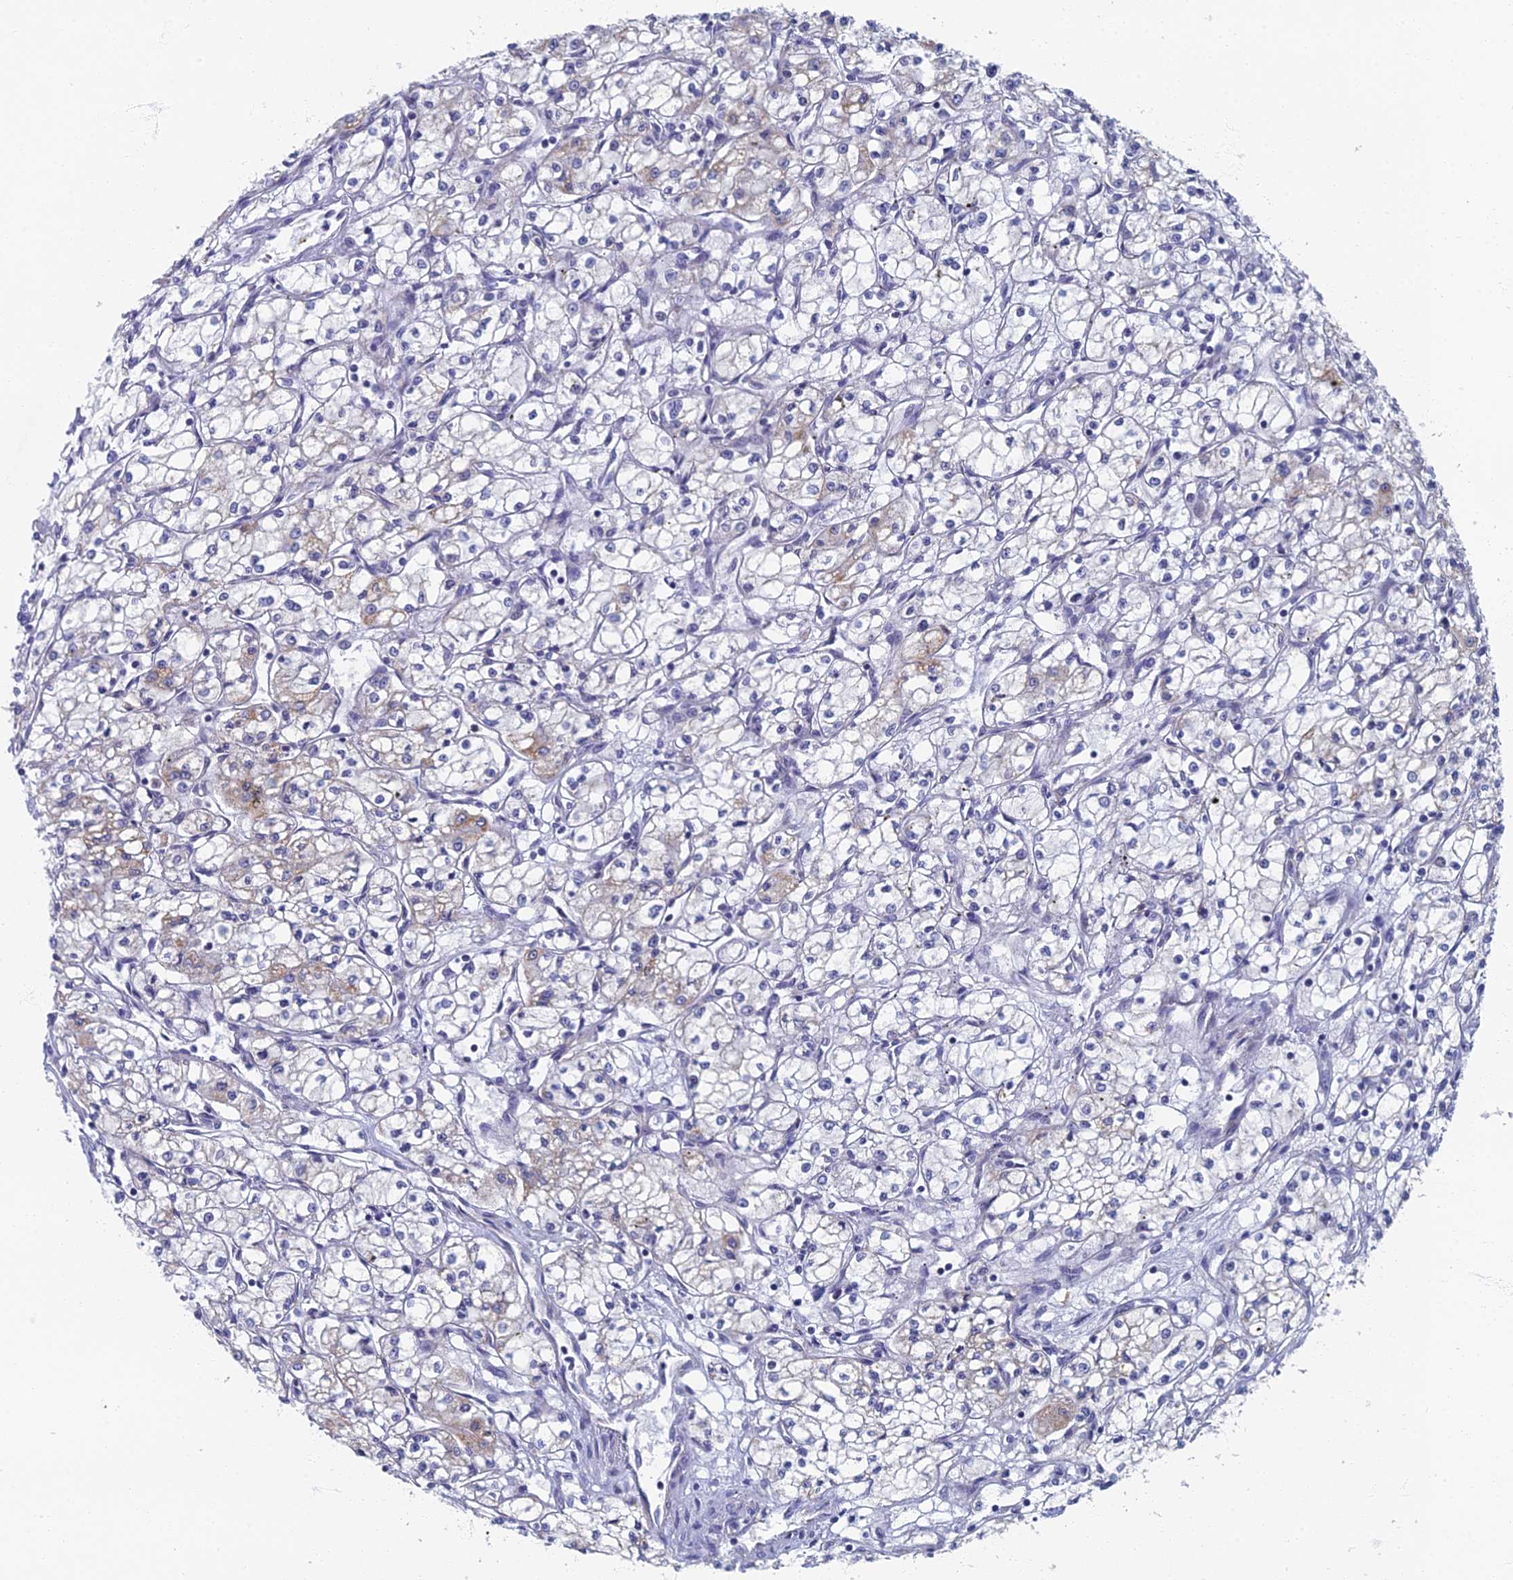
{"staining": {"intensity": "weak", "quantity": "<25%", "location": "cytoplasmic/membranous"}, "tissue": "renal cancer", "cell_type": "Tumor cells", "image_type": "cancer", "snomed": [{"axis": "morphology", "description": "Adenocarcinoma, NOS"}, {"axis": "topography", "description": "Kidney"}], "caption": "Histopathology image shows no significant protein positivity in tumor cells of renal adenocarcinoma.", "gene": "SPIN4", "patient": {"sex": "male", "age": 59}}